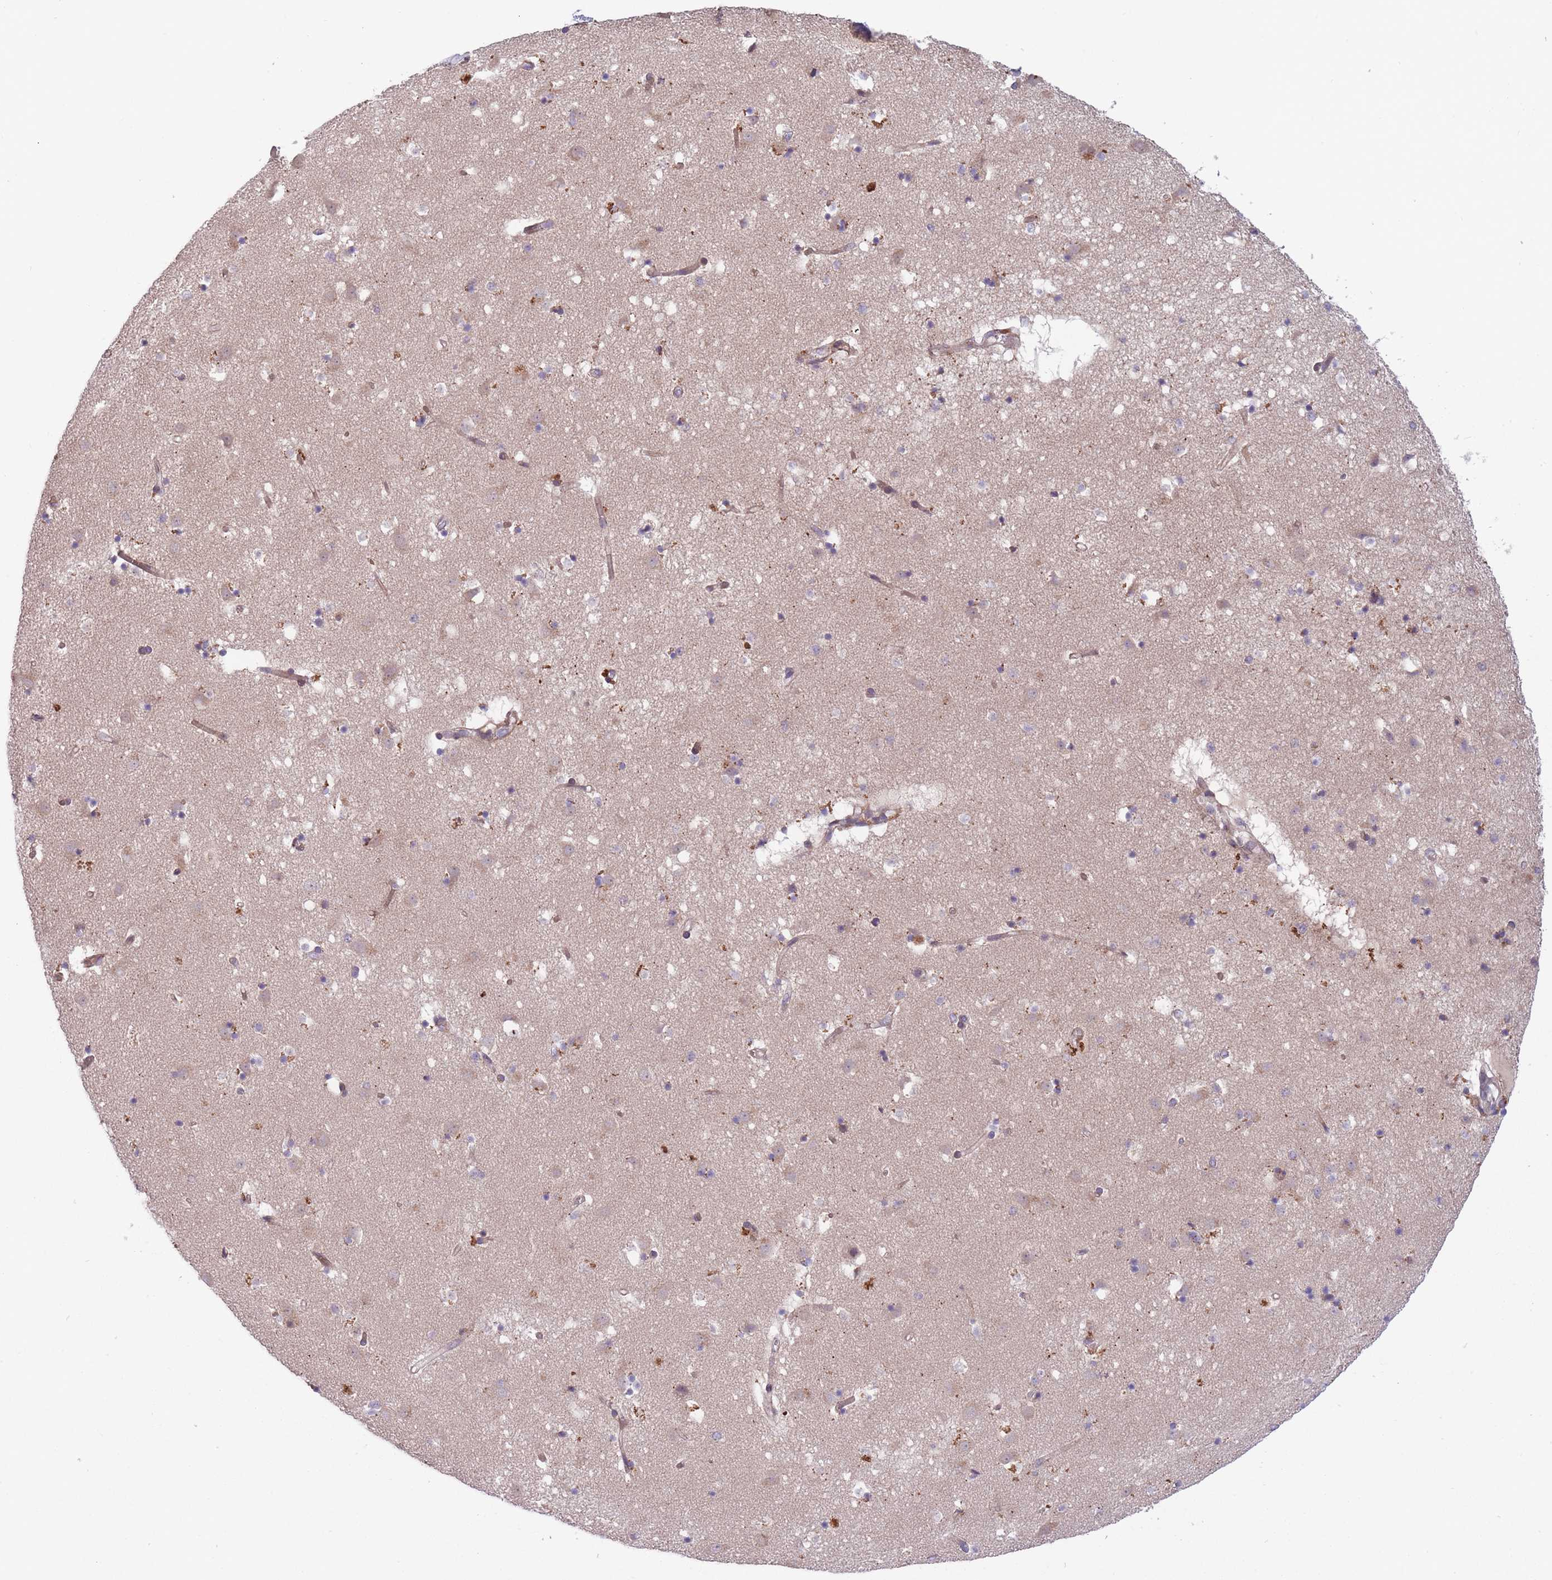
{"staining": {"intensity": "strong", "quantity": "<25%", "location": "cytoplasmic/membranous"}, "tissue": "caudate", "cell_type": "Glial cells", "image_type": "normal", "snomed": [{"axis": "morphology", "description": "Normal tissue, NOS"}, {"axis": "topography", "description": "Lateral ventricle wall"}], "caption": "The photomicrograph shows staining of benign caudate, revealing strong cytoplasmic/membranous protein staining (brown color) within glial cells.", "gene": "ITPKC", "patient": {"sex": "male", "age": 58}}